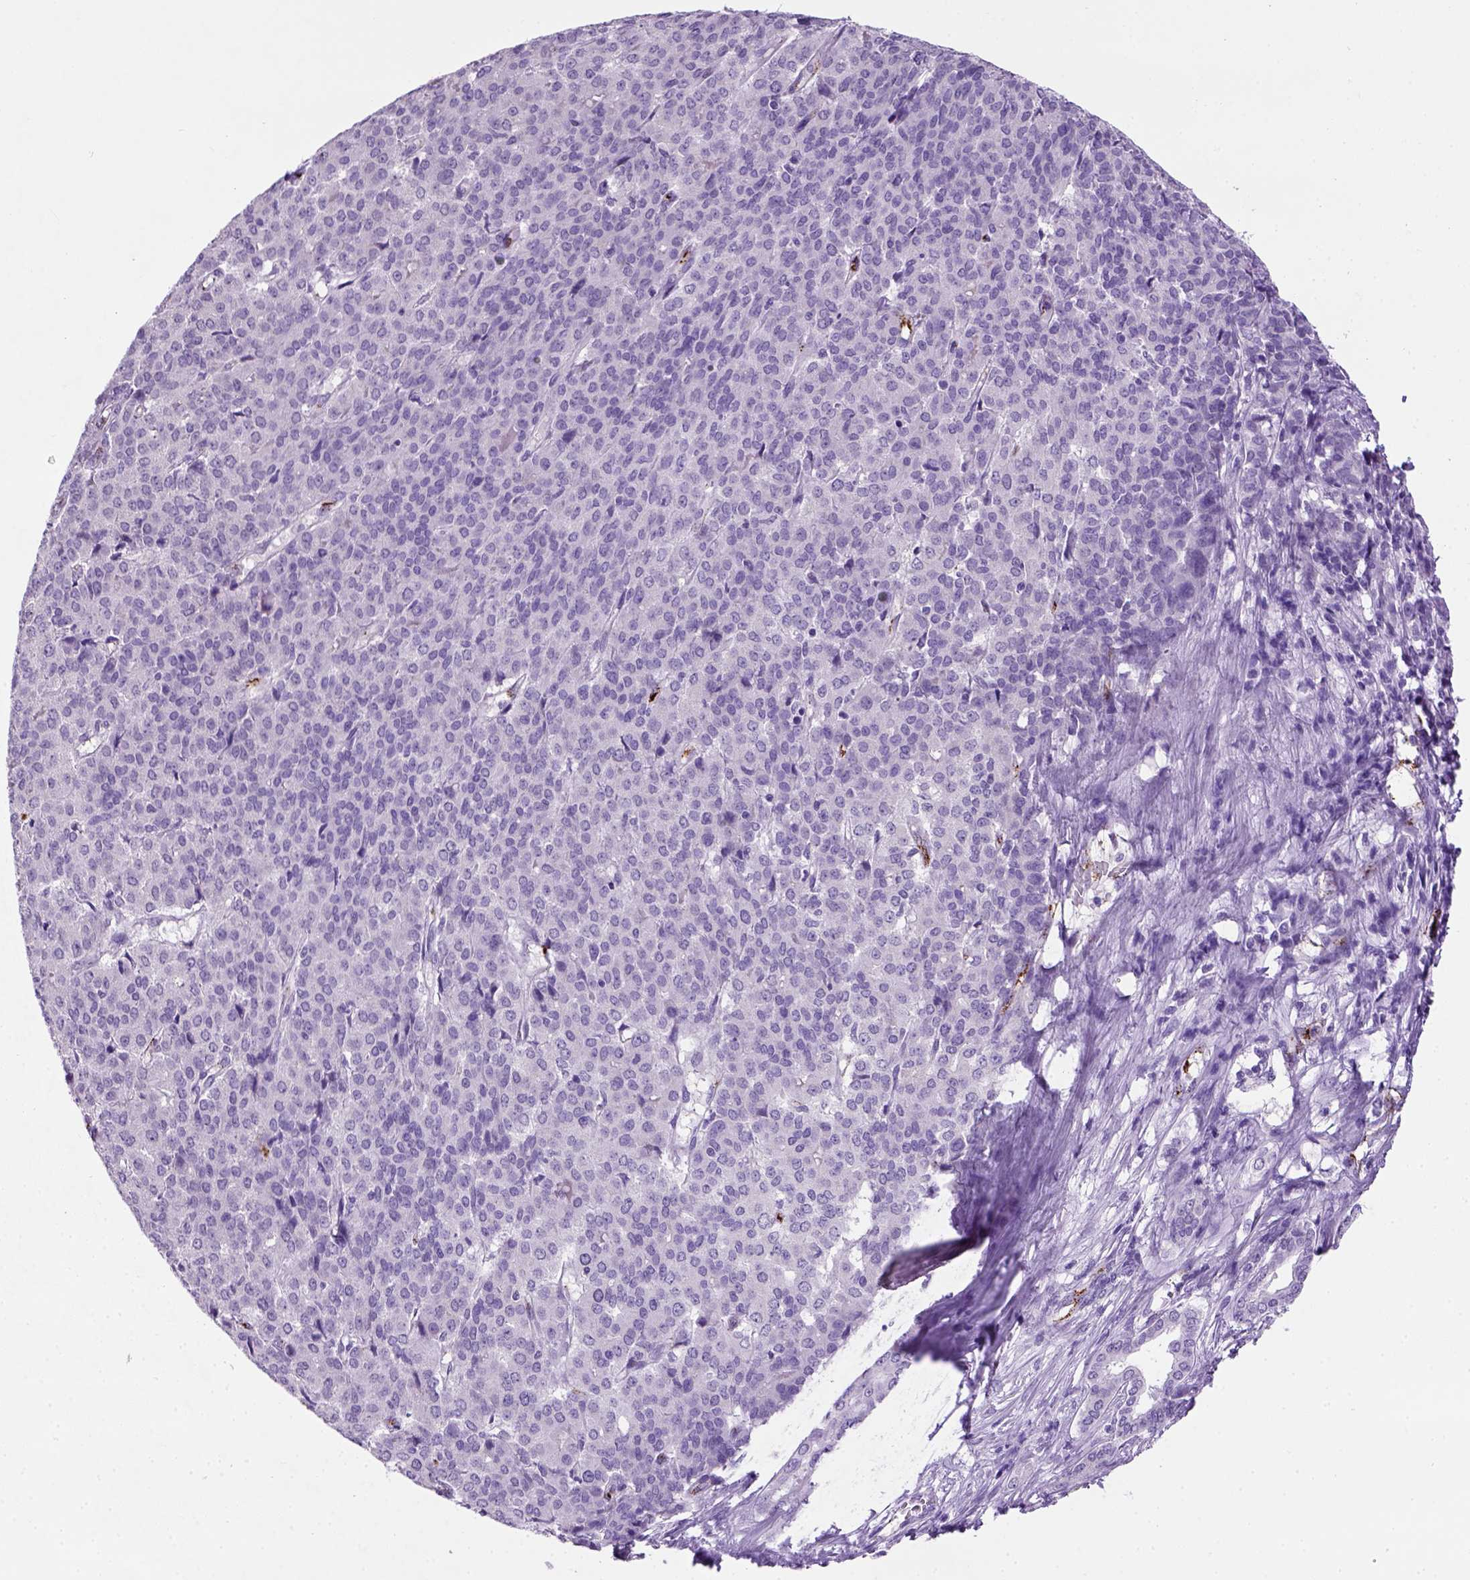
{"staining": {"intensity": "negative", "quantity": "none", "location": "none"}, "tissue": "liver cancer", "cell_type": "Tumor cells", "image_type": "cancer", "snomed": [{"axis": "morphology", "description": "Cholangiocarcinoma"}, {"axis": "topography", "description": "Liver"}], "caption": "Liver cancer (cholangiocarcinoma) was stained to show a protein in brown. There is no significant positivity in tumor cells.", "gene": "VWF", "patient": {"sex": "female", "age": 47}}